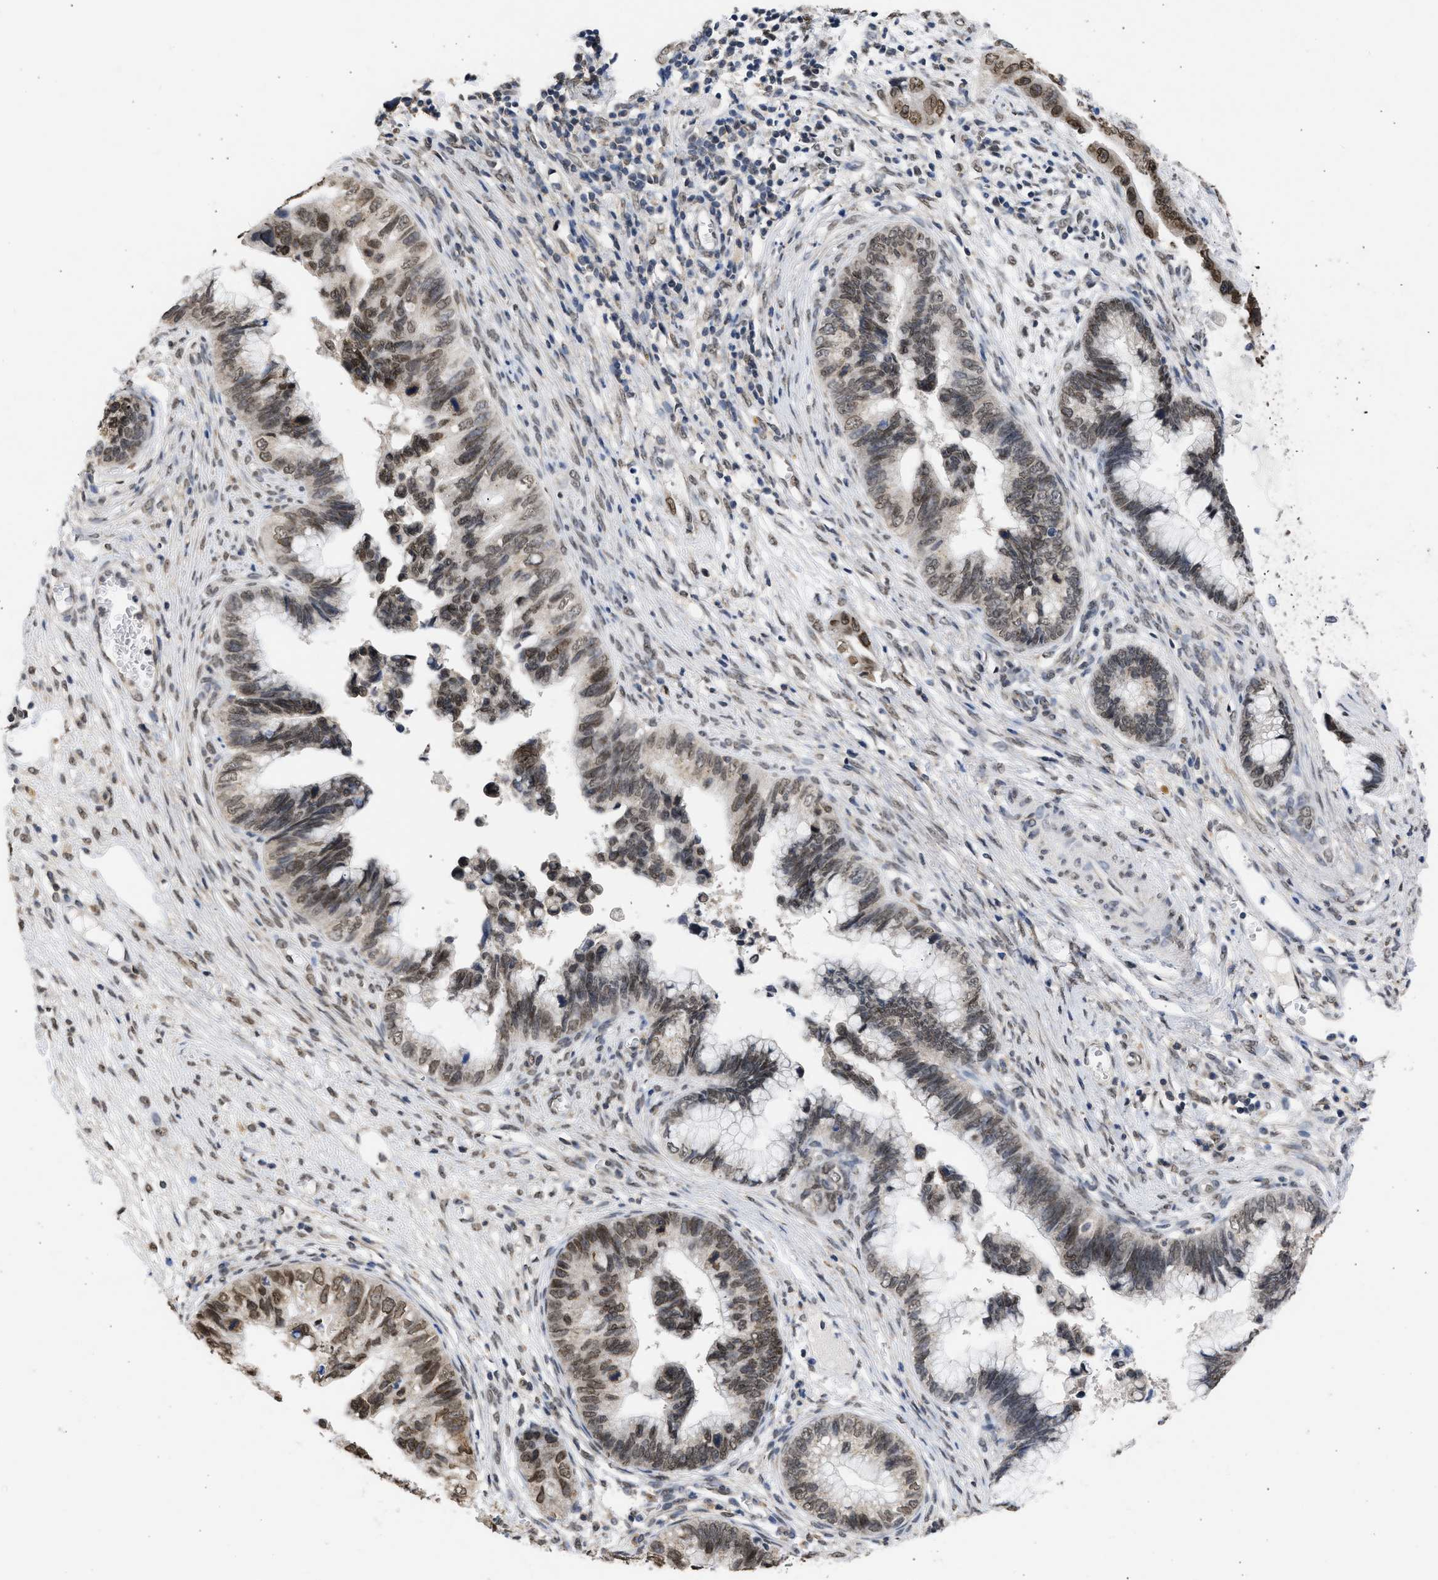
{"staining": {"intensity": "weak", "quantity": "25%-75%", "location": "cytoplasmic/membranous,nuclear"}, "tissue": "cervical cancer", "cell_type": "Tumor cells", "image_type": "cancer", "snomed": [{"axis": "morphology", "description": "Adenocarcinoma, NOS"}, {"axis": "topography", "description": "Cervix"}], "caption": "Brown immunohistochemical staining in human cervical adenocarcinoma exhibits weak cytoplasmic/membranous and nuclear staining in about 25%-75% of tumor cells.", "gene": "NUP35", "patient": {"sex": "female", "age": 44}}